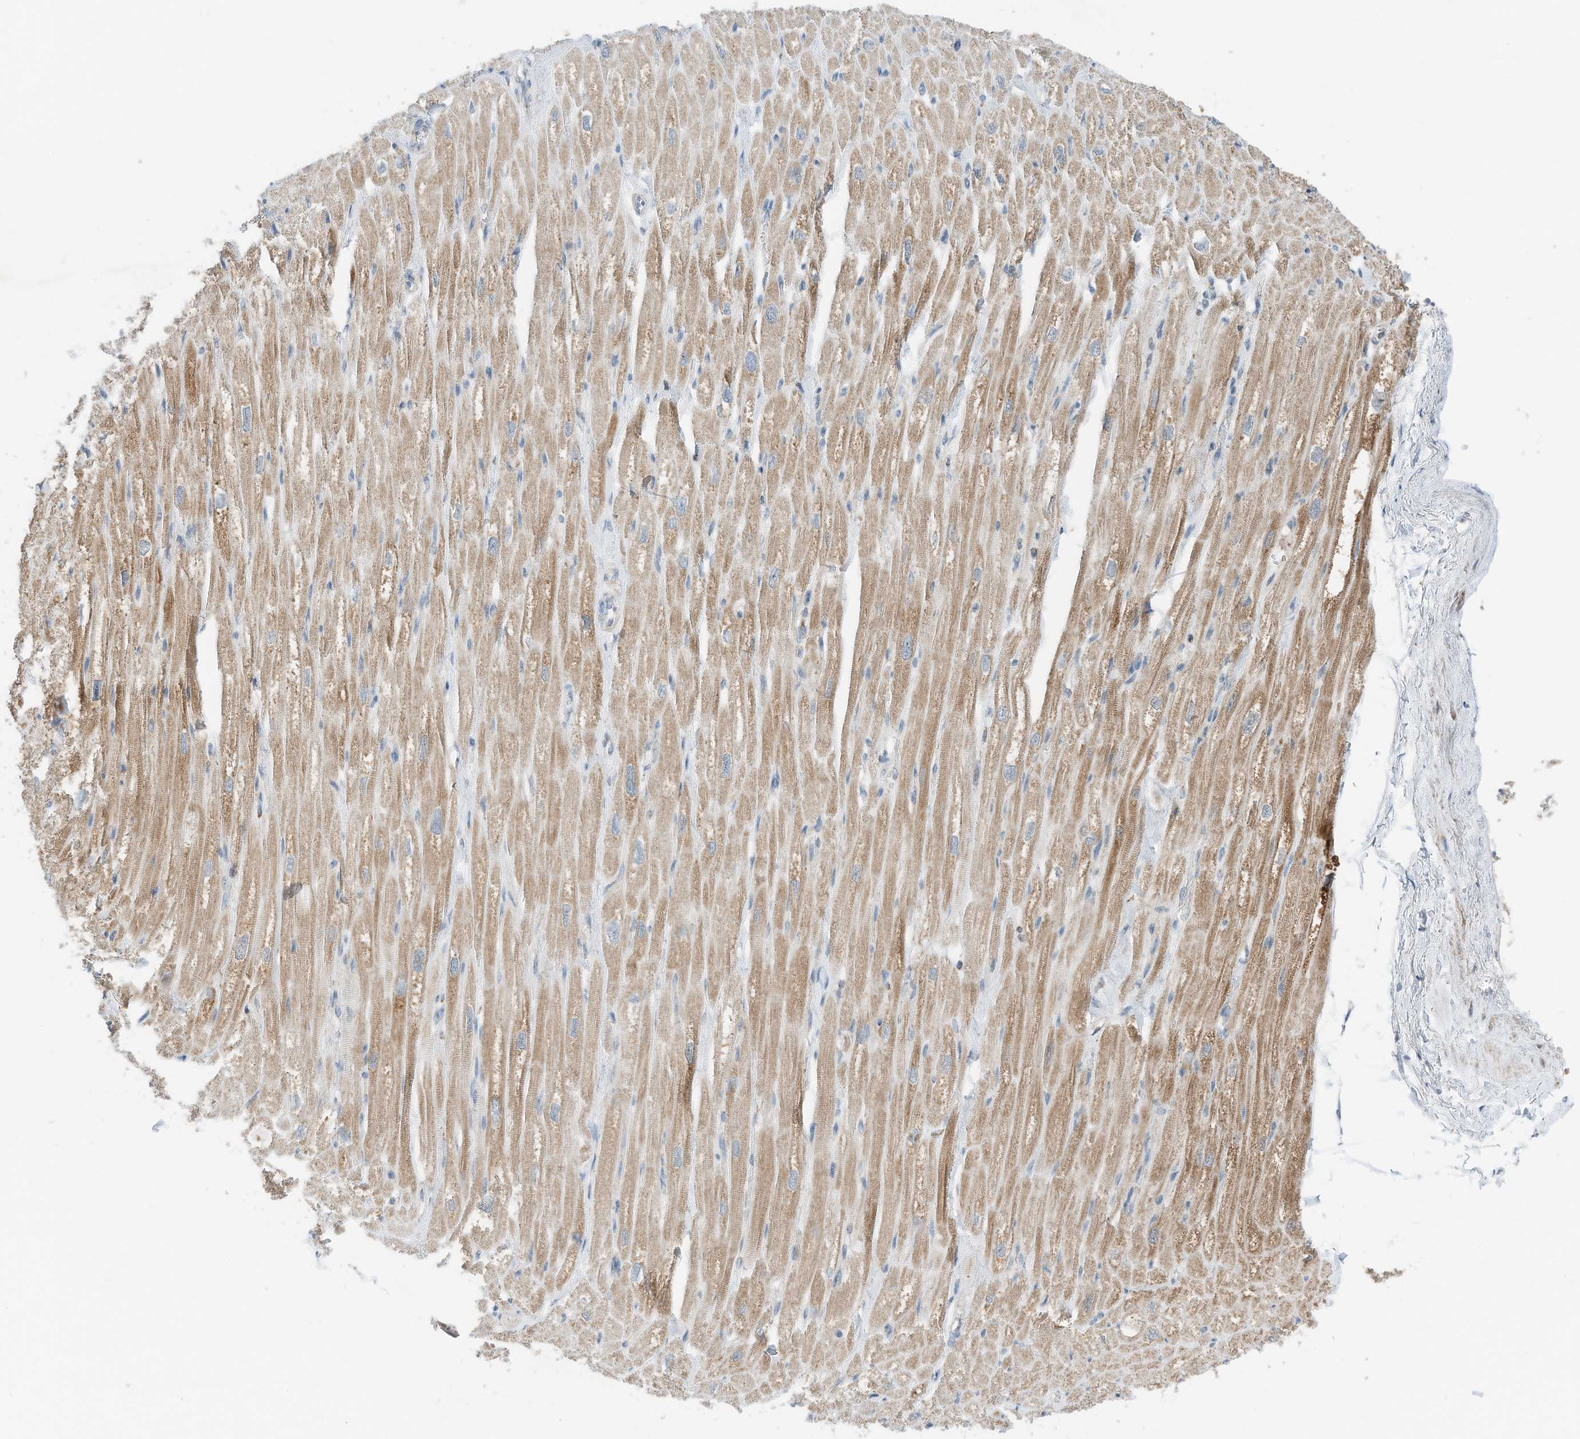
{"staining": {"intensity": "moderate", "quantity": ">75%", "location": "cytoplasmic/membranous"}, "tissue": "heart muscle", "cell_type": "Cardiomyocytes", "image_type": "normal", "snomed": [{"axis": "morphology", "description": "Normal tissue, NOS"}, {"axis": "topography", "description": "Heart"}], "caption": "DAB (3,3'-diaminobenzidine) immunohistochemical staining of benign heart muscle shows moderate cytoplasmic/membranous protein expression in about >75% of cardiomyocytes. Nuclei are stained in blue.", "gene": "RMND1", "patient": {"sex": "male", "age": 50}}